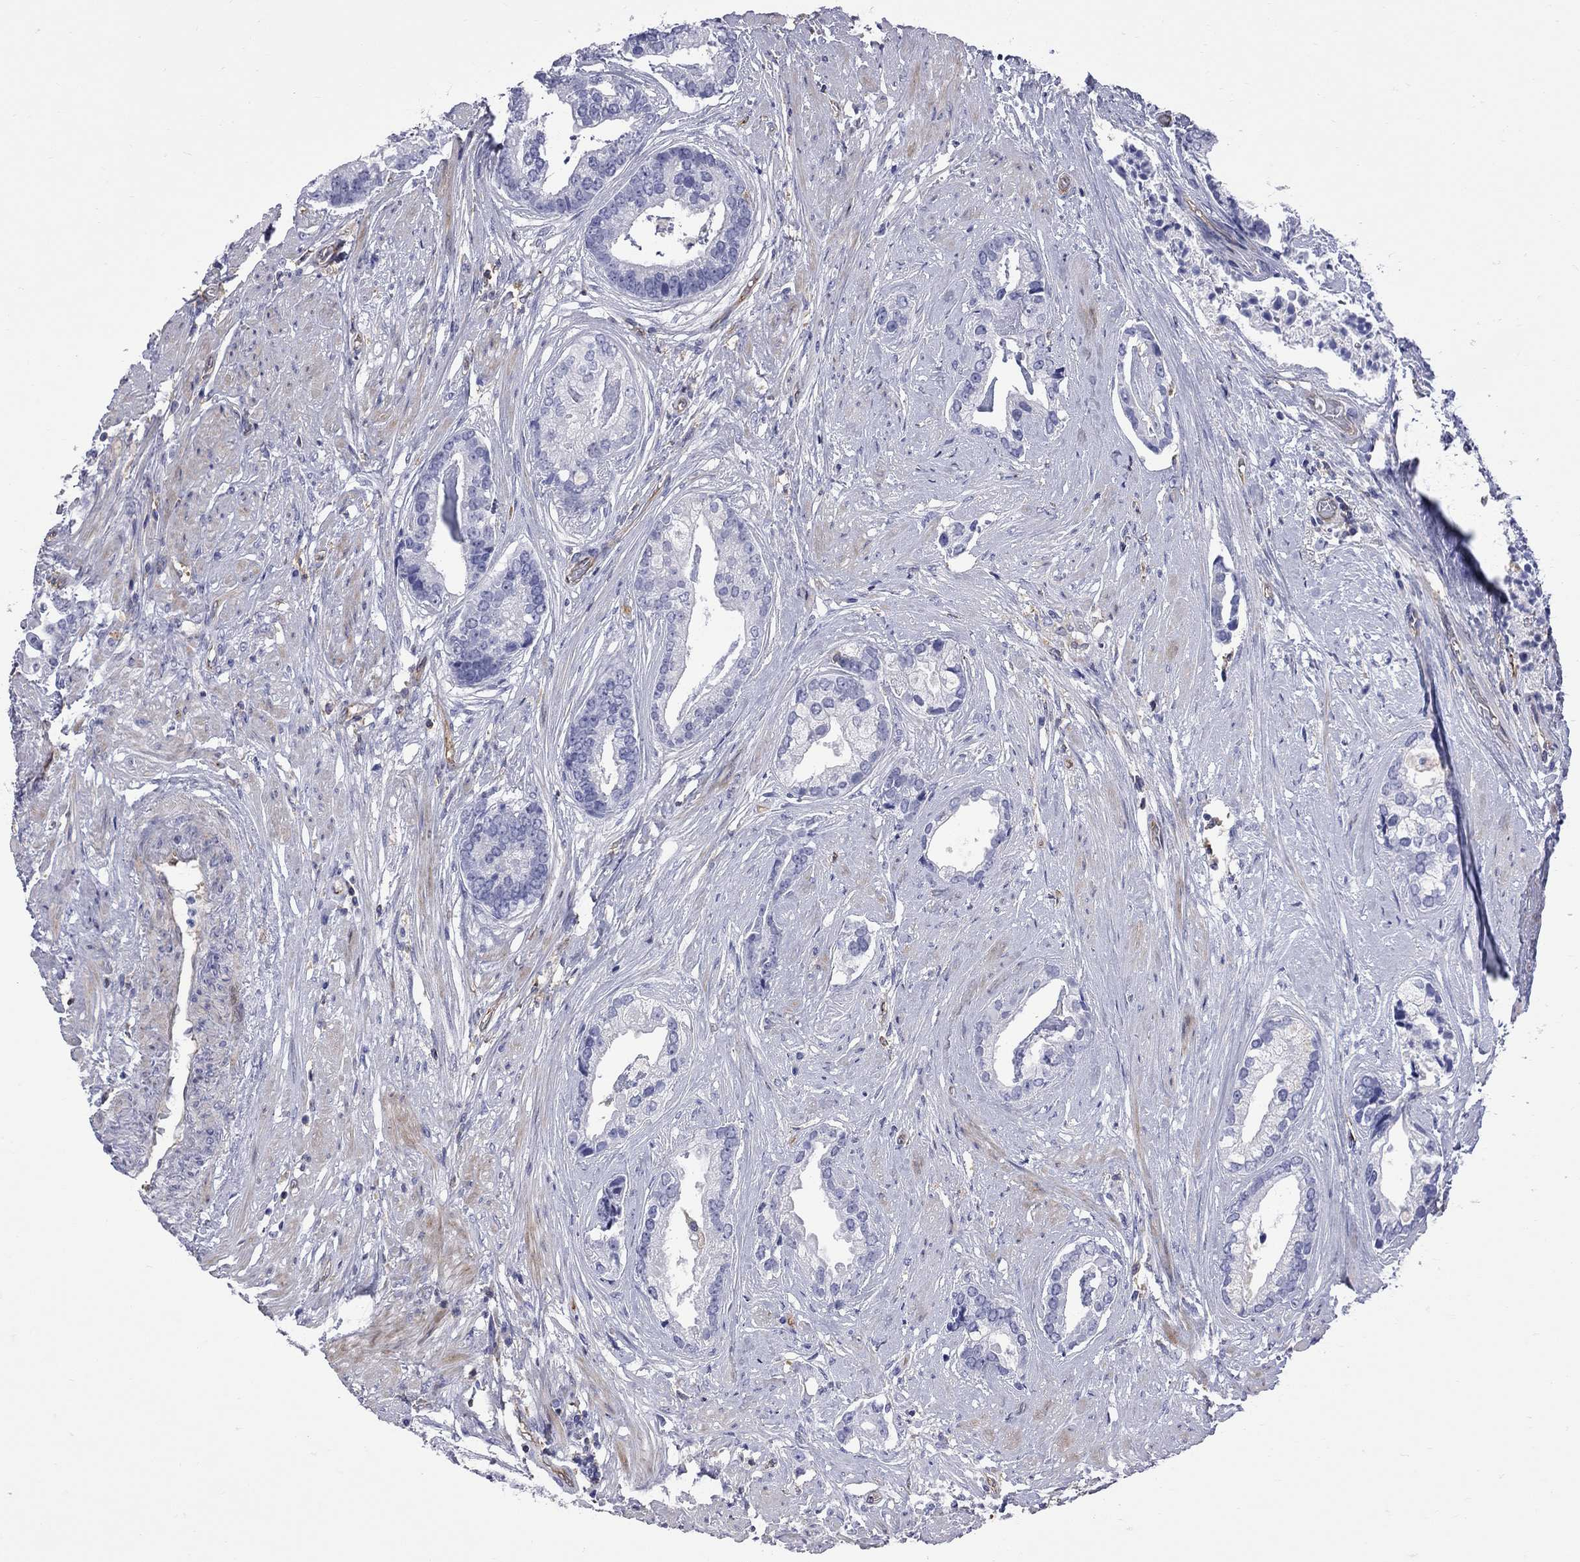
{"staining": {"intensity": "negative", "quantity": "none", "location": "none"}, "tissue": "prostate cancer", "cell_type": "Tumor cells", "image_type": "cancer", "snomed": [{"axis": "morphology", "description": "Adenocarcinoma, NOS"}, {"axis": "topography", "description": "Prostate and seminal vesicle, NOS"}, {"axis": "topography", "description": "Prostate"}], "caption": "Protein analysis of prostate cancer (adenocarcinoma) exhibits no significant staining in tumor cells.", "gene": "ABI3", "patient": {"sex": "male", "age": 44}}